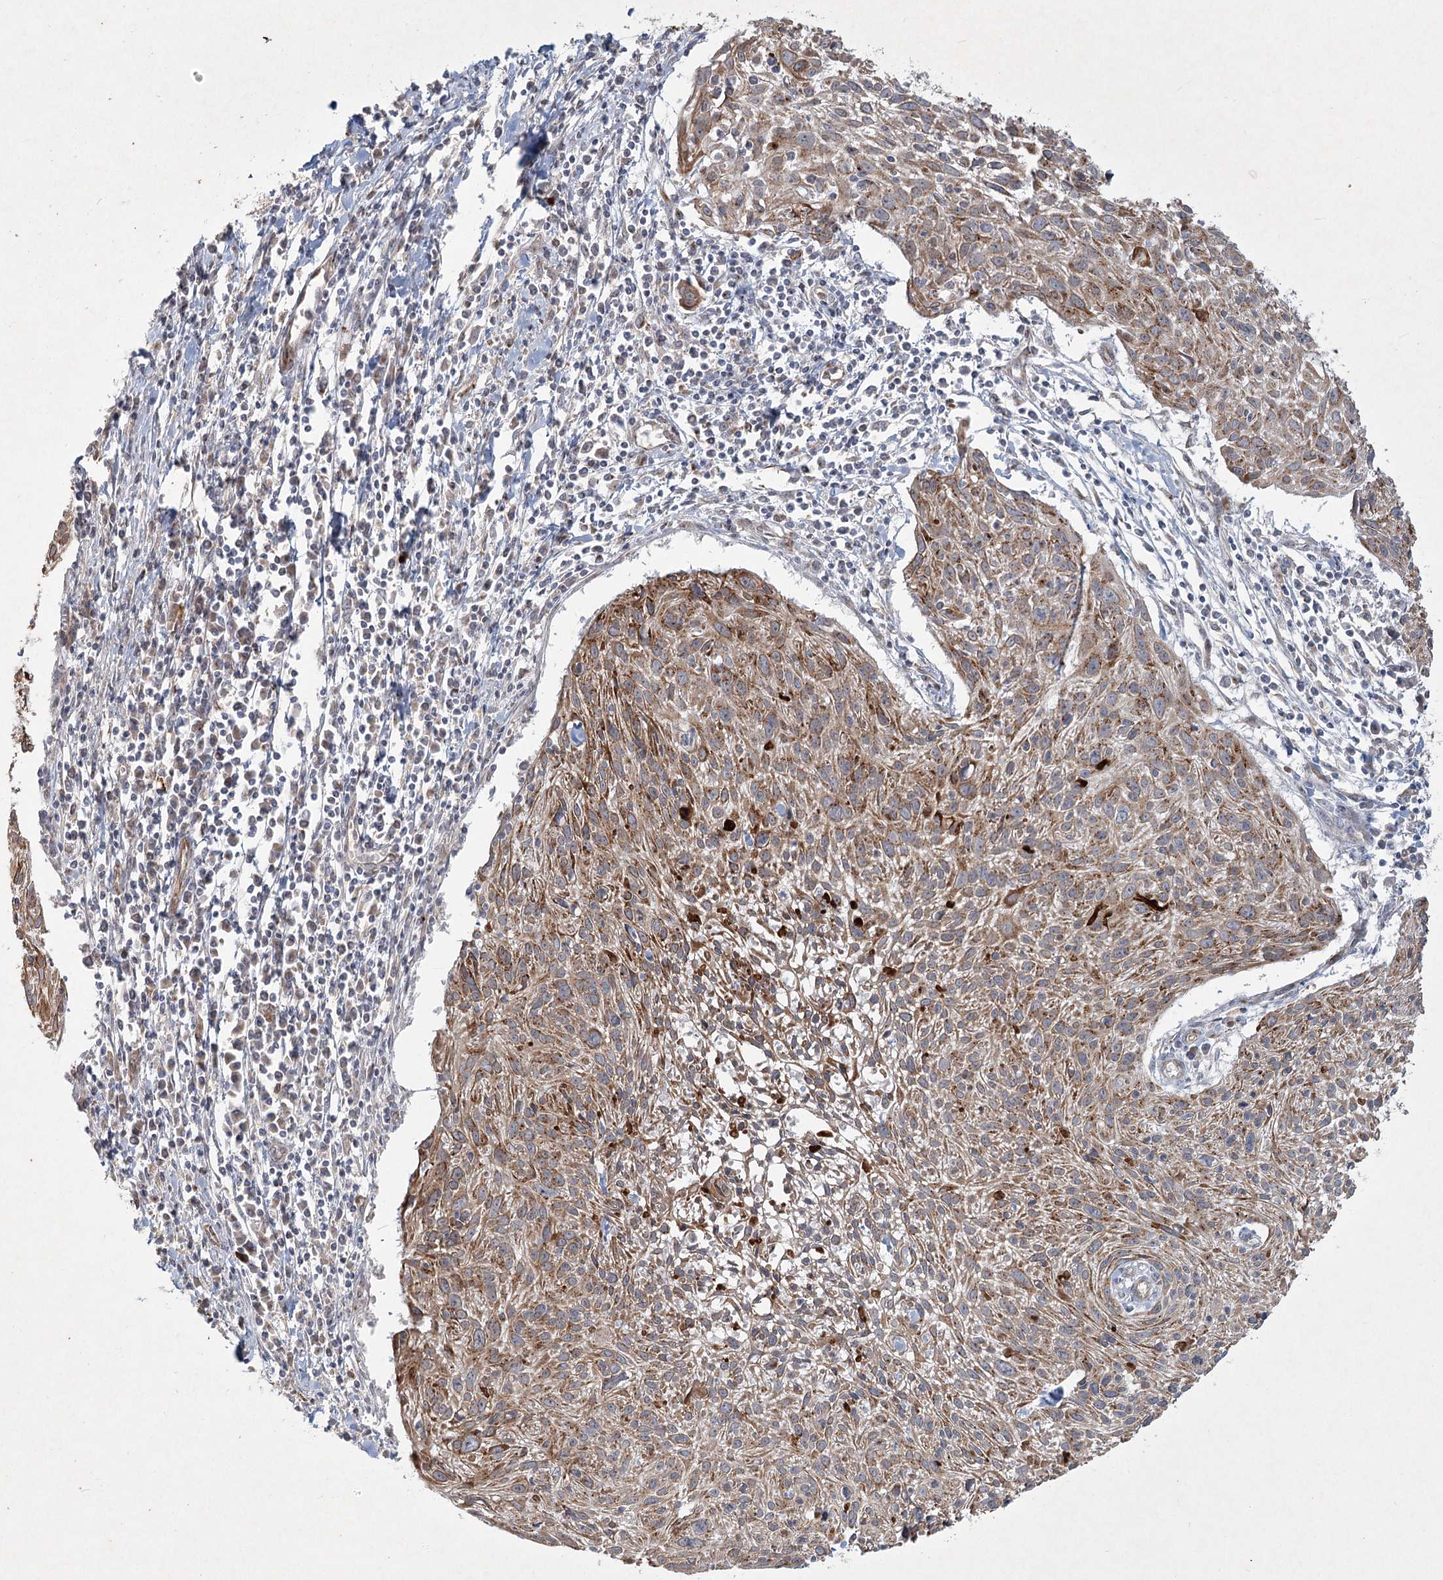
{"staining": {"intensity": "moderate", "quantity": "25%-75%", "location": "cytoplasmic/membranous"}, "tissue": "cervical cancer", "cell_type": "Tumor cells", "image_type": "cancer", "snomed": [{"axis": "morphology", "description": "Squamous cell carcinoma, NOS"}, {"axis": "topography", "description": "Cervix"}], "caption": "Immunohistochemistry staining of cervical squamous cell carcinoma, which displays medium levels of moderate cytoplasmic/membranous positivity in about 25%-75% of tumor cells indicating moderate cytoplasmic/membranous protein positivity. The staining was performed using DAB (3,3'-diaminobenzidine) (brown) for protein detection and nuclei were counterstained in hematoxylin (blue).", "gene": "LRP2BP", "patient": {"sex": "female", "age": 51}}